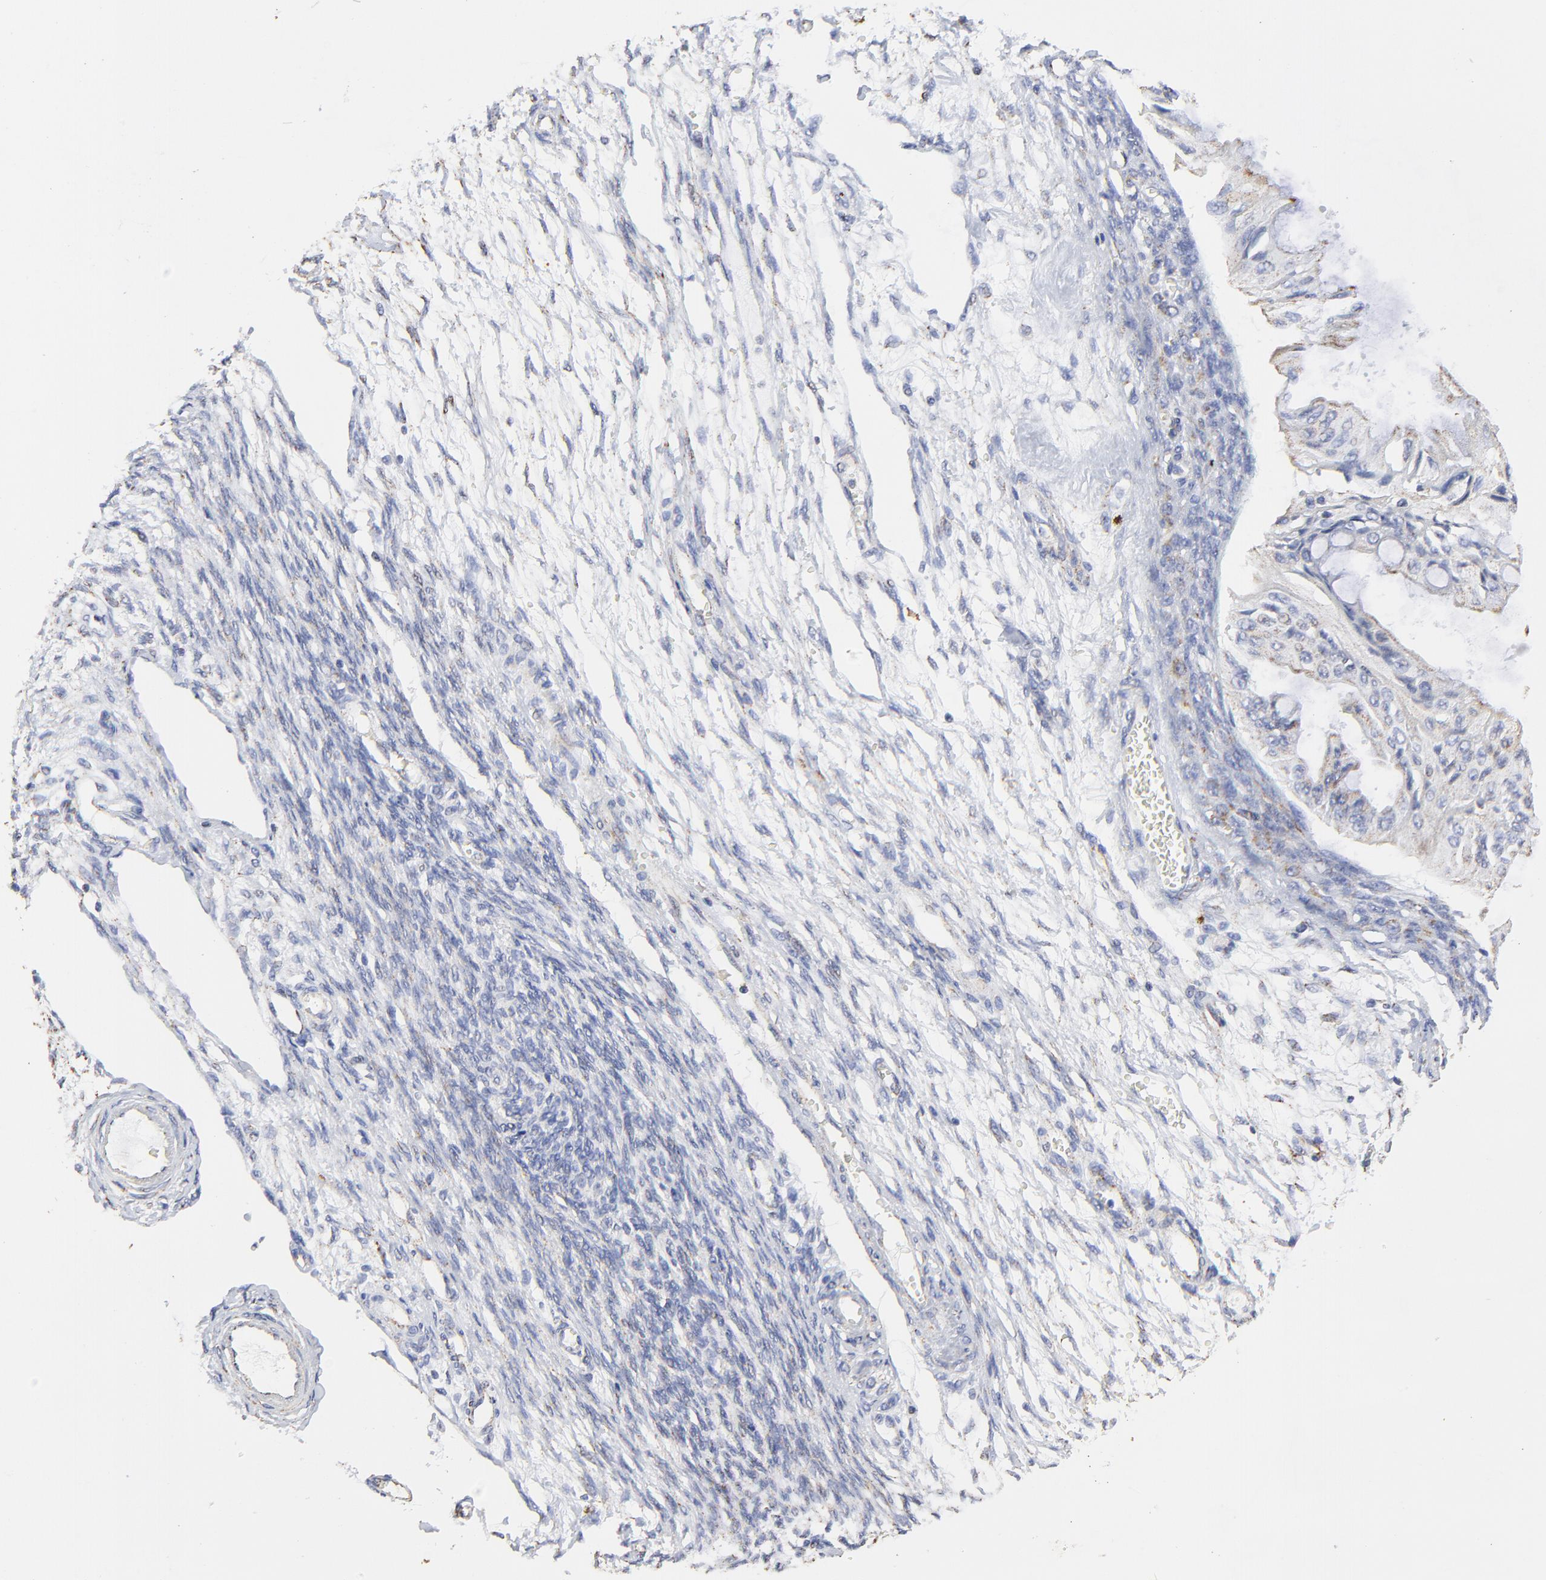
{"staining": {"intensity": "weak", "quantity": "25%-75%", "location": "cytoplasmic/membranous"}, "tissue": "ovarian cancer", "cell_type": "Tumor cells", "image_type": "cancer", "snomed": [{"axis": "morphology", "description": "Cystadenocarcinoma, mucinous, NOS"}, {"axis": "topography", "description": "Ovary"}], "caption": "There is low levels of weak cytoplasmic/membranous positivity in tumor cells of ovarian cancer (mucinous cystadenocarcinoma), as demonstrated by immunohistochemical staining (brown color).", "gene": "PINK1", "patient": {"sex": "female", "age": 57}}